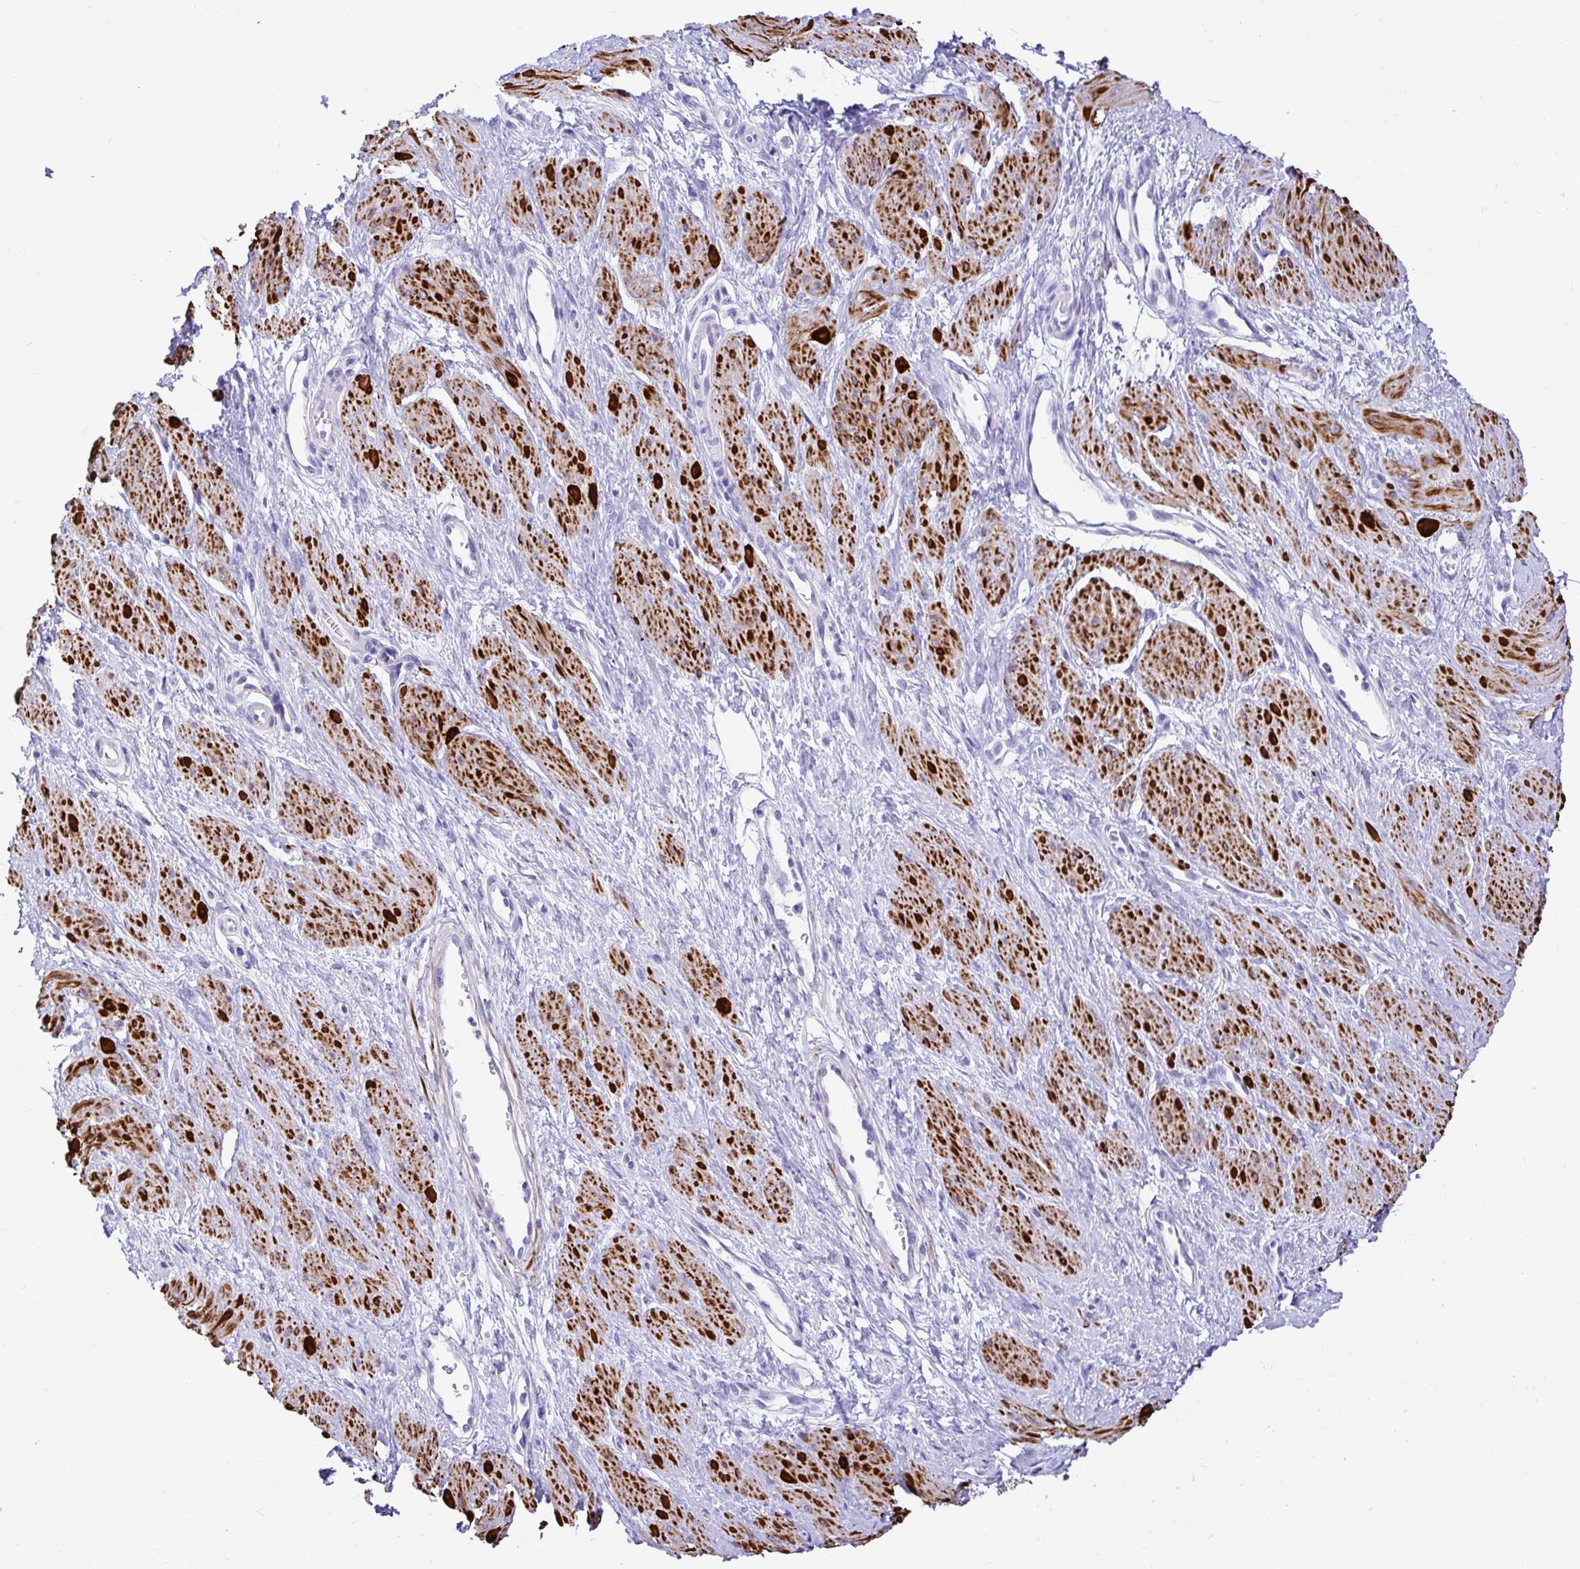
{"staining": {"intensity": "strong", "quantity": ">75%", "location": "cytoplasmic/membranous"}, "tissue": "smooth muscle", "cell_type": "Smooth muscle cells", "image_type": "normal", "snomed": [{"axis": "morphology", "description": "Normal tissue, NOS"}, {"axis": "topography", "description": "Smooth muscle"}, {"axis": "topography", "description": "Uterus"}], "caption": "This is a photomicrograph of immunohistochemistry staining of normal smooth muscle, which shows strong staining in the cytoplasmic/membranous of smooth muscle cells.", "gene": "BACE2", "patient": {"sex": "female", "age": 39}}